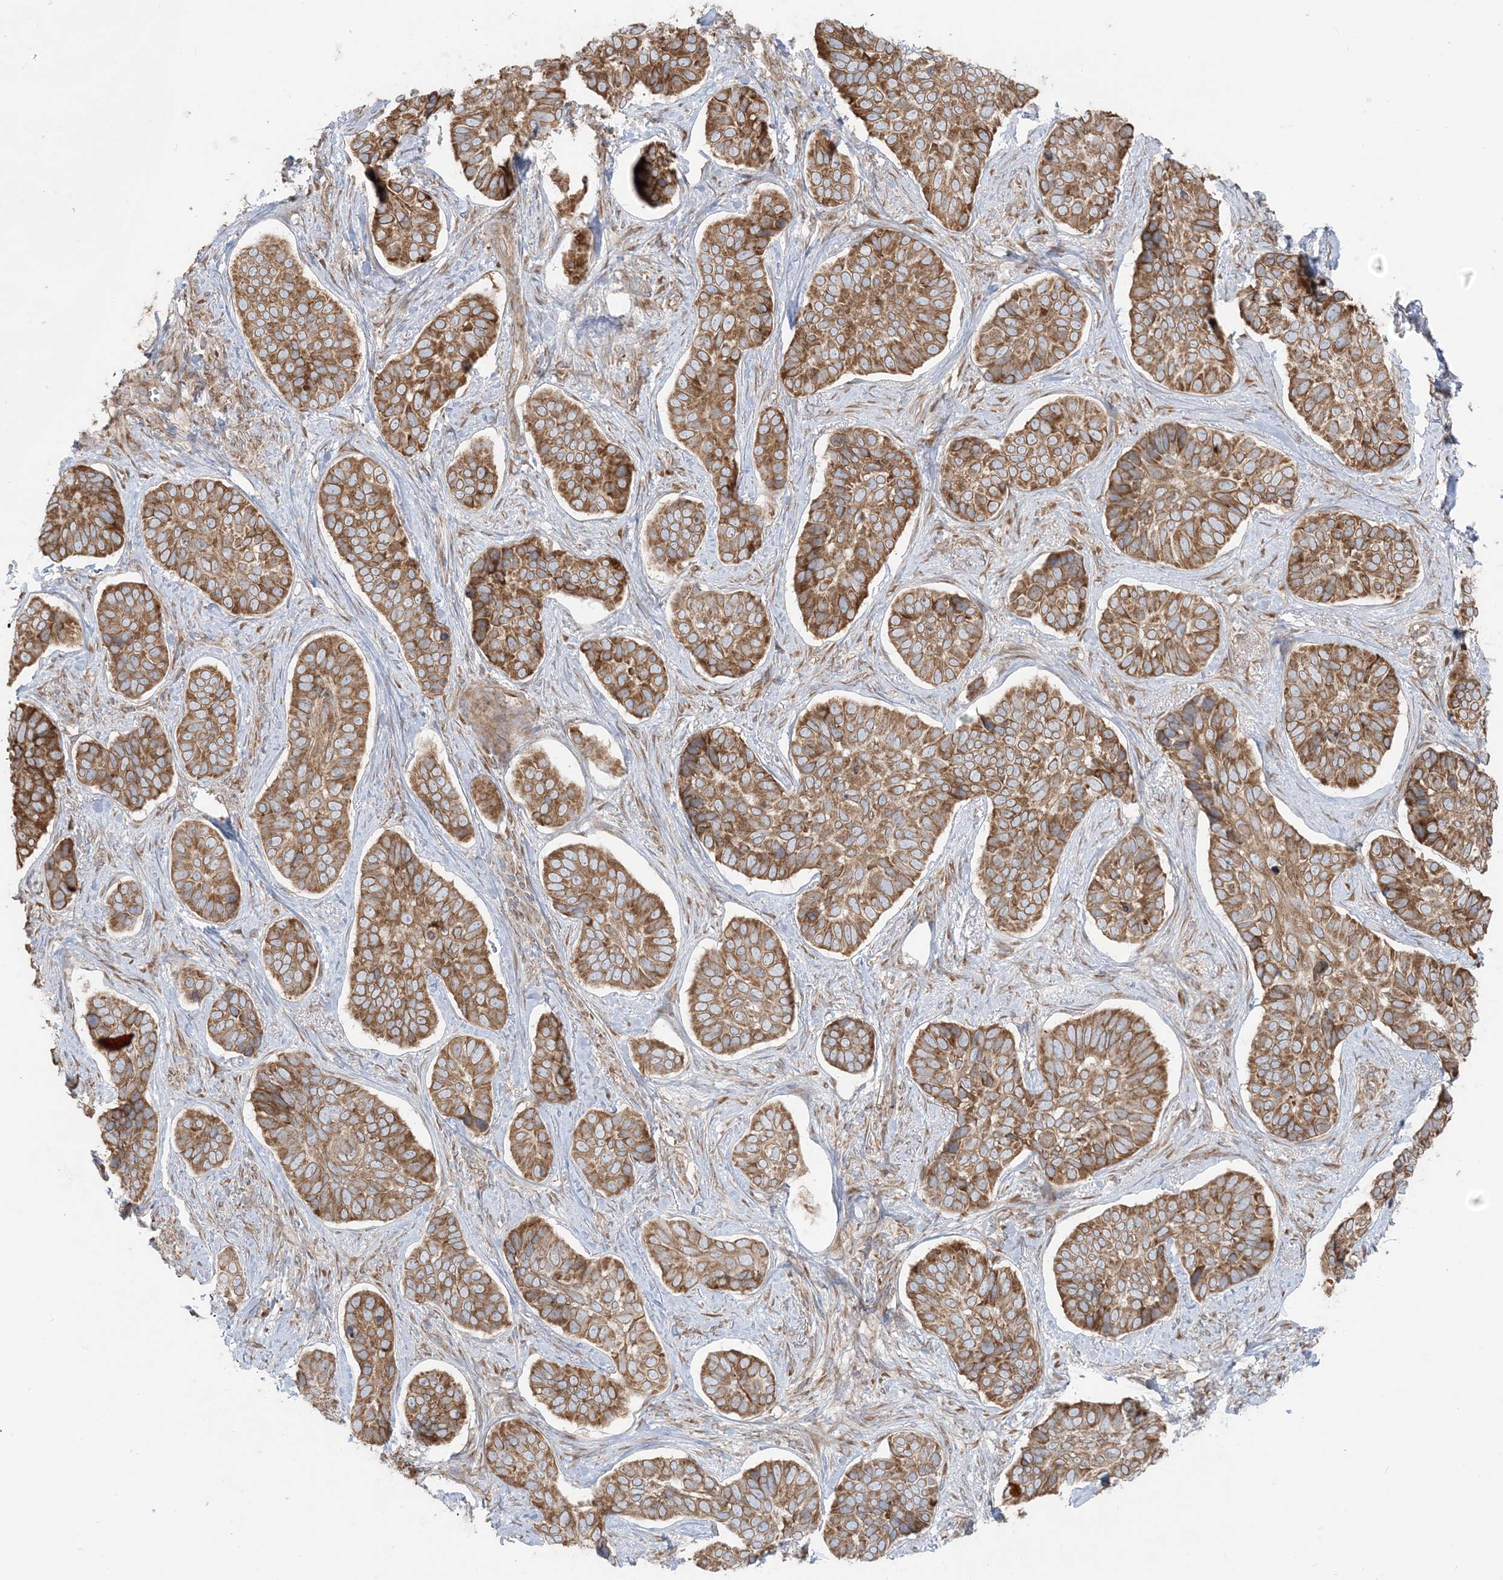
{"staining": {"intensity": "moderate", "quantity": ">75%", "location": "cytoplasmic/membranous"}, "tissue": "skin cancer", "cell_type": "Tumor cells", "image_type": "cancer", "snomed": [{"axis": "morphology", "description": "Basal cell carcinoma"}, {"axis": "topography", "description": "Skin"}], "caption": "Brown immunohistochemical staining in skin cancer demonstrates moderate cytoplasmic/membranous positivity in about >75% of tumor cells.", "gene": "UBXN4", "patient": {"sex": "male", "age": 62}}